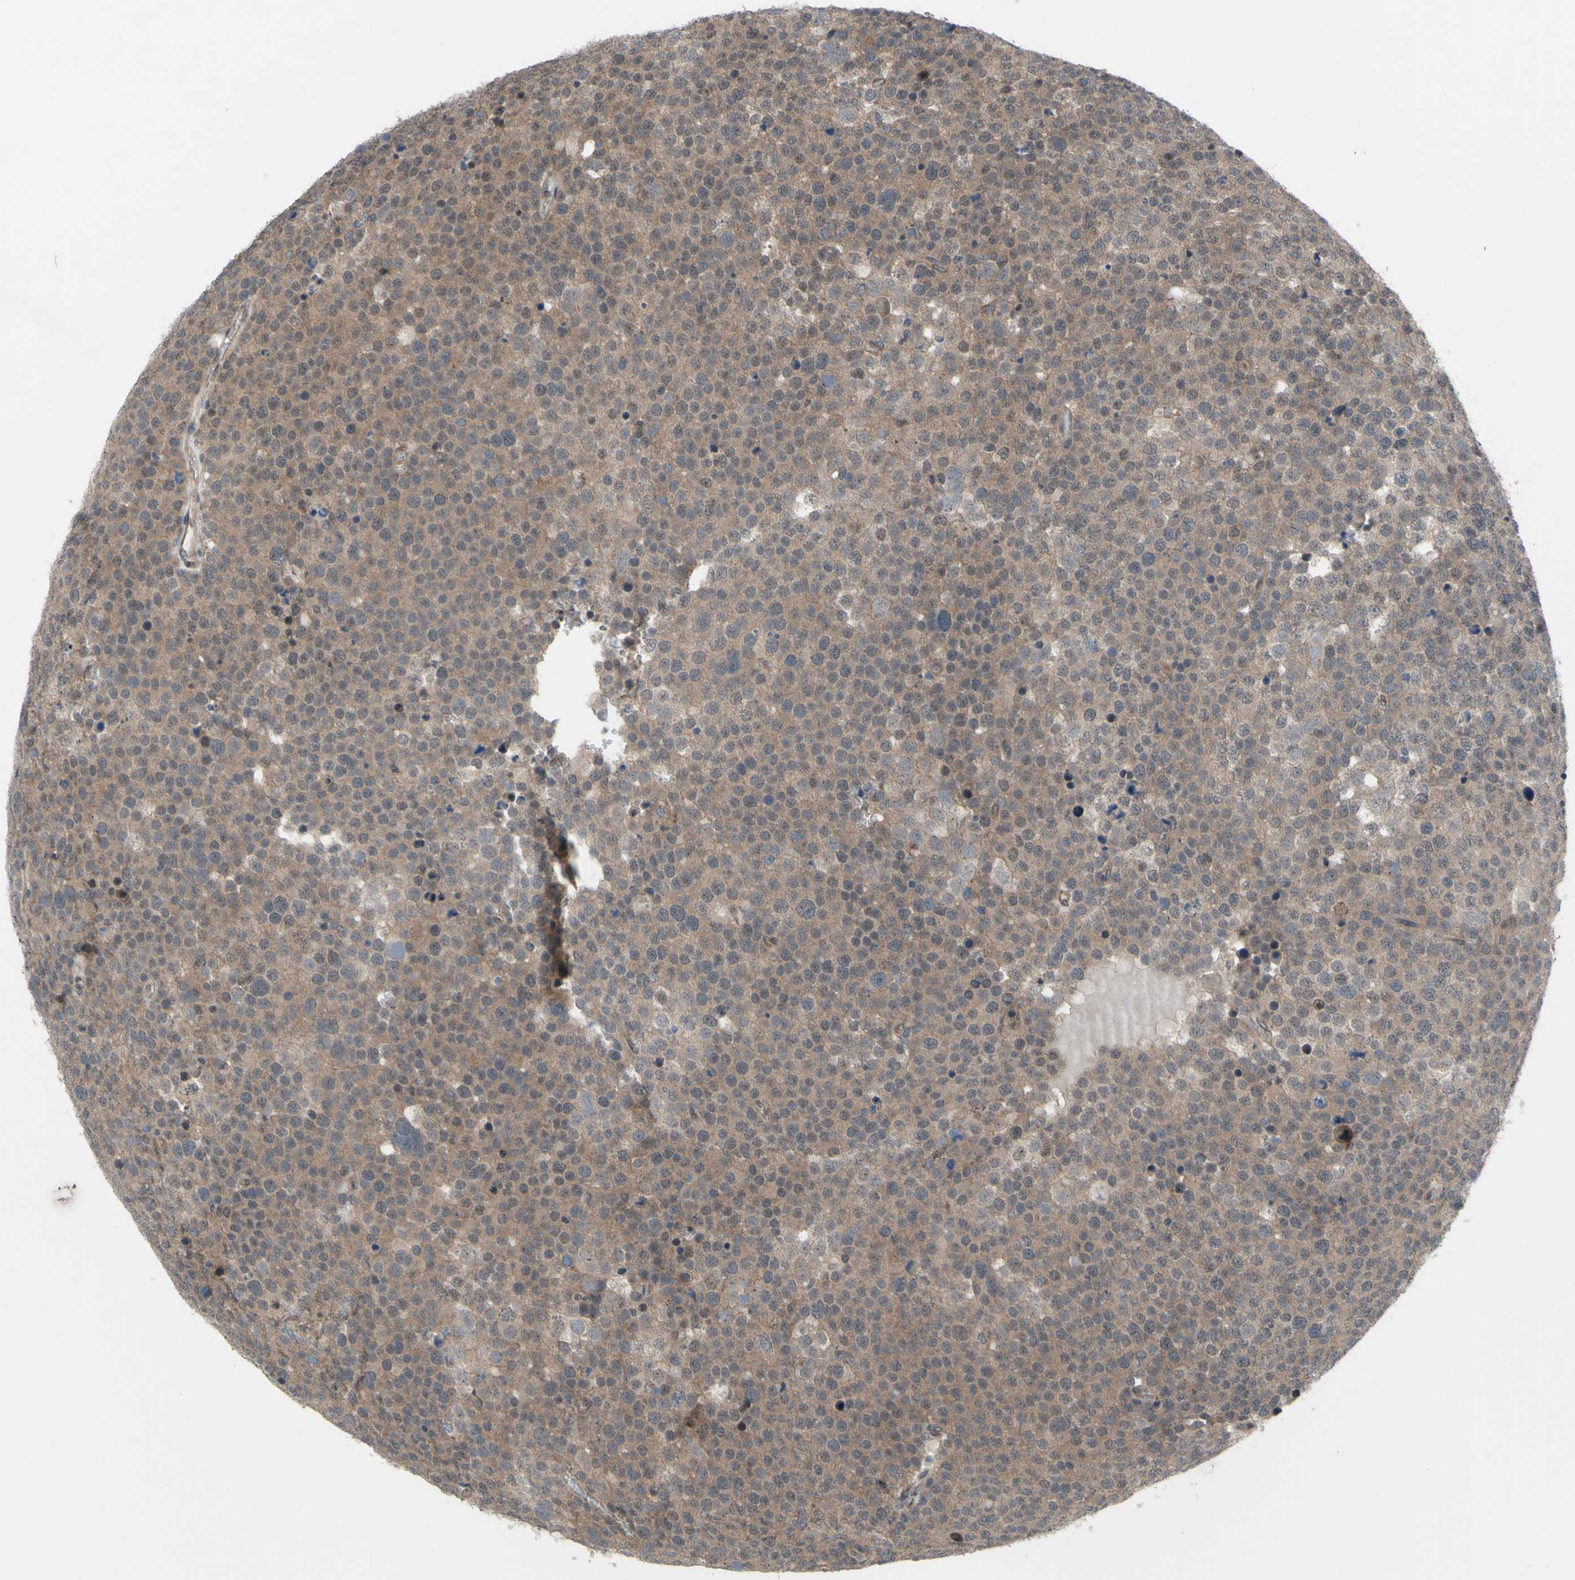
{"staining": {"intensity": "weak", "quantity": ">75%", "location": "cytoplasmic/membranous"}, "tissue": "testis cancer", "cell_type": "Tumor cells", "image_type": "cancer", "snomed": [{"axis": "morphology", "description": "Seminoma, NOS"}, {"axis": "topography", "description": "Testis"}], "caption": "Tumor cells exhibit low levels of weak cytoplasmic/membranous staining in about >75% of cells in testis cancer.", "gene": "TRDMT1", "patient": {"sex": "male", "age": 71}}